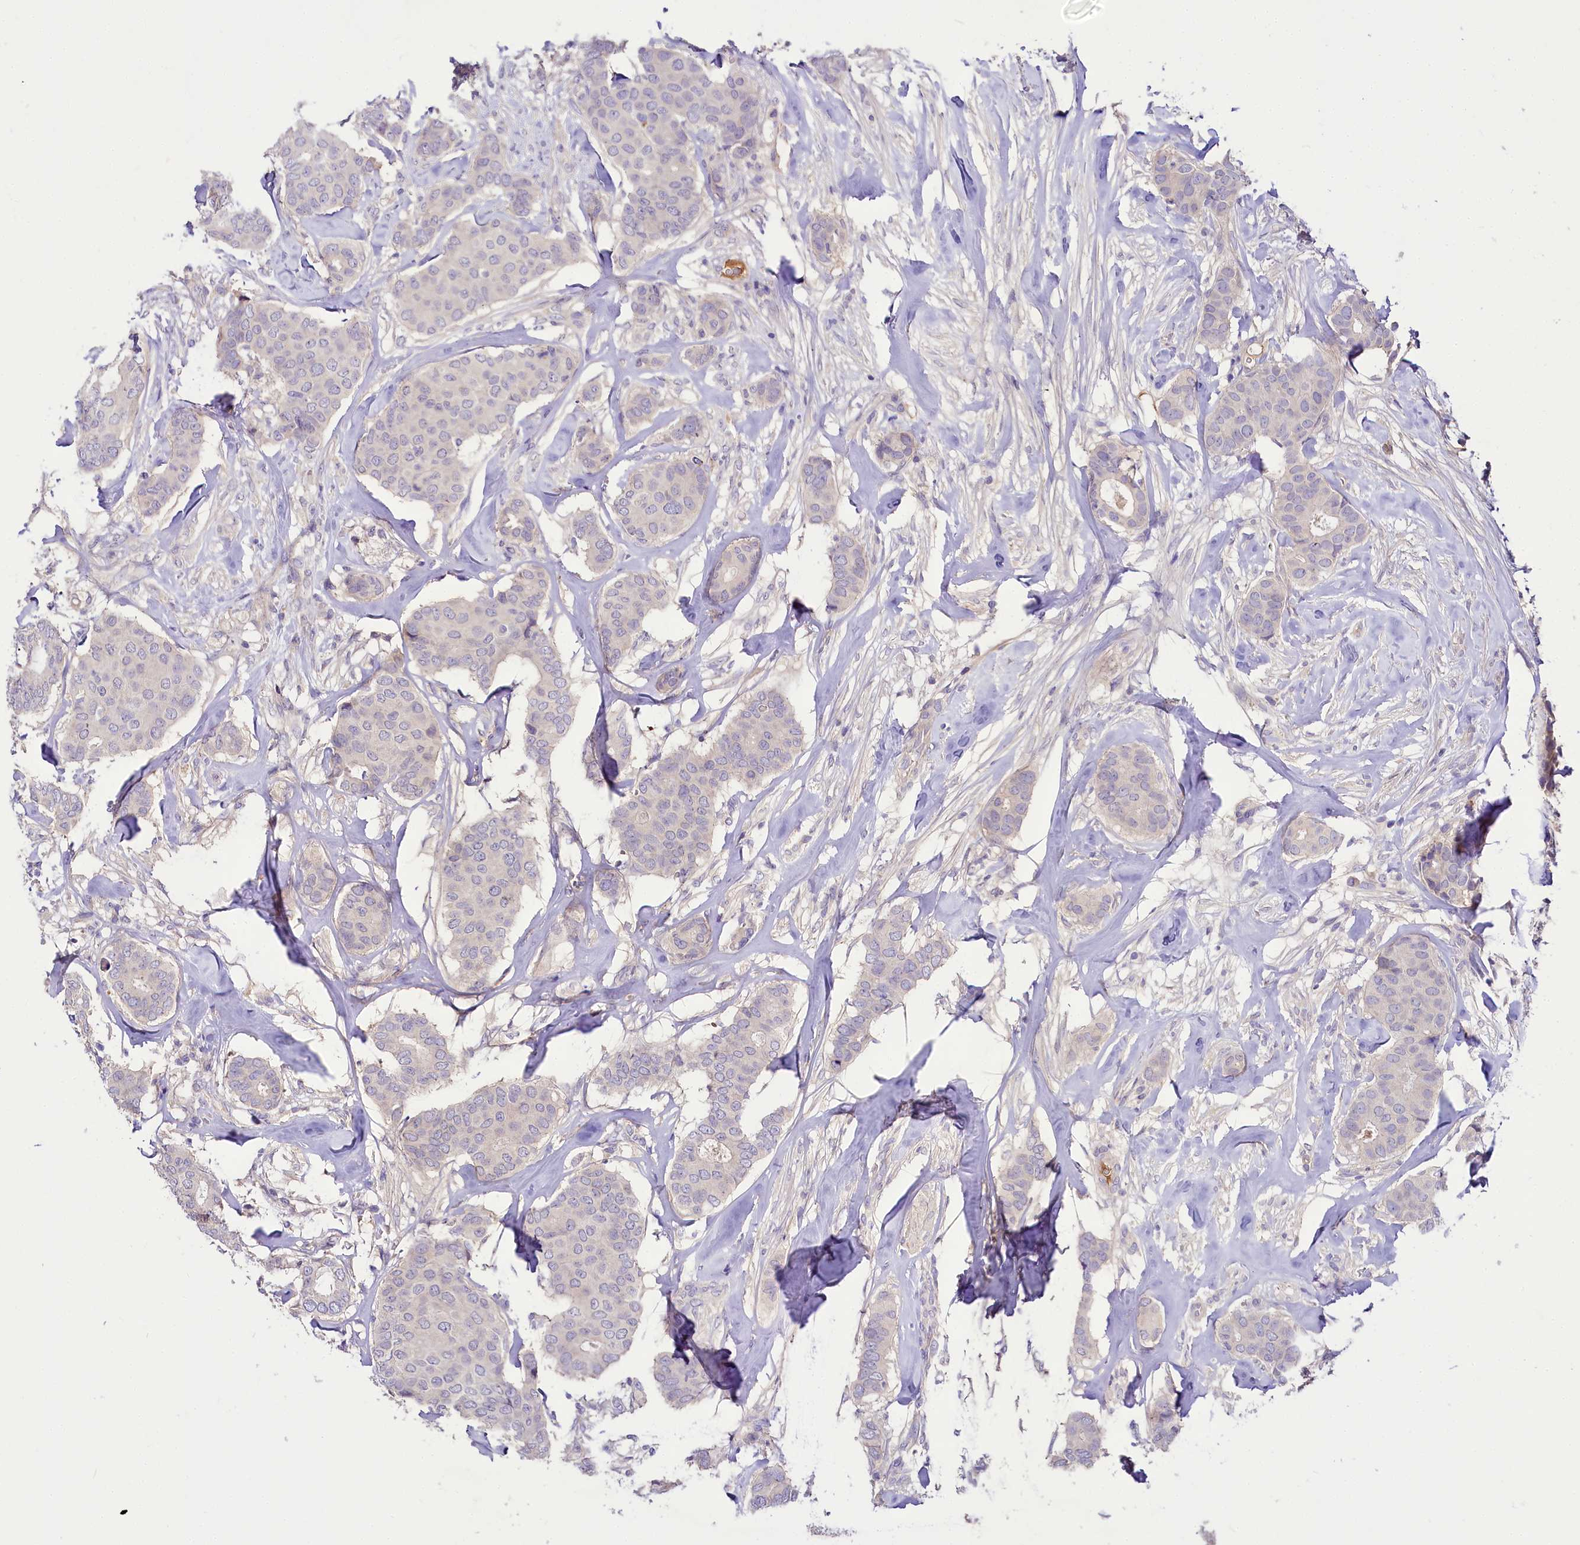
{"staining": {"intensity": "negative", "quantity": "none", "location": "none"}, "tissue": "breast cancer", "cell_type": "Tumor cells", "image_type": "cancer", "snomed": [{"axis": "morphology", "description": "Duct carcinoma"}, {"axis": "topography", "description": "Breast"}], "caption": "Immunohistochemistry (IHC) of human breast cancer reveals no positivity in tumor cells. (DAB IHC, high magnification).", "gene": "PPP1R32", "patient": {"sex": "female", "age": 75}}